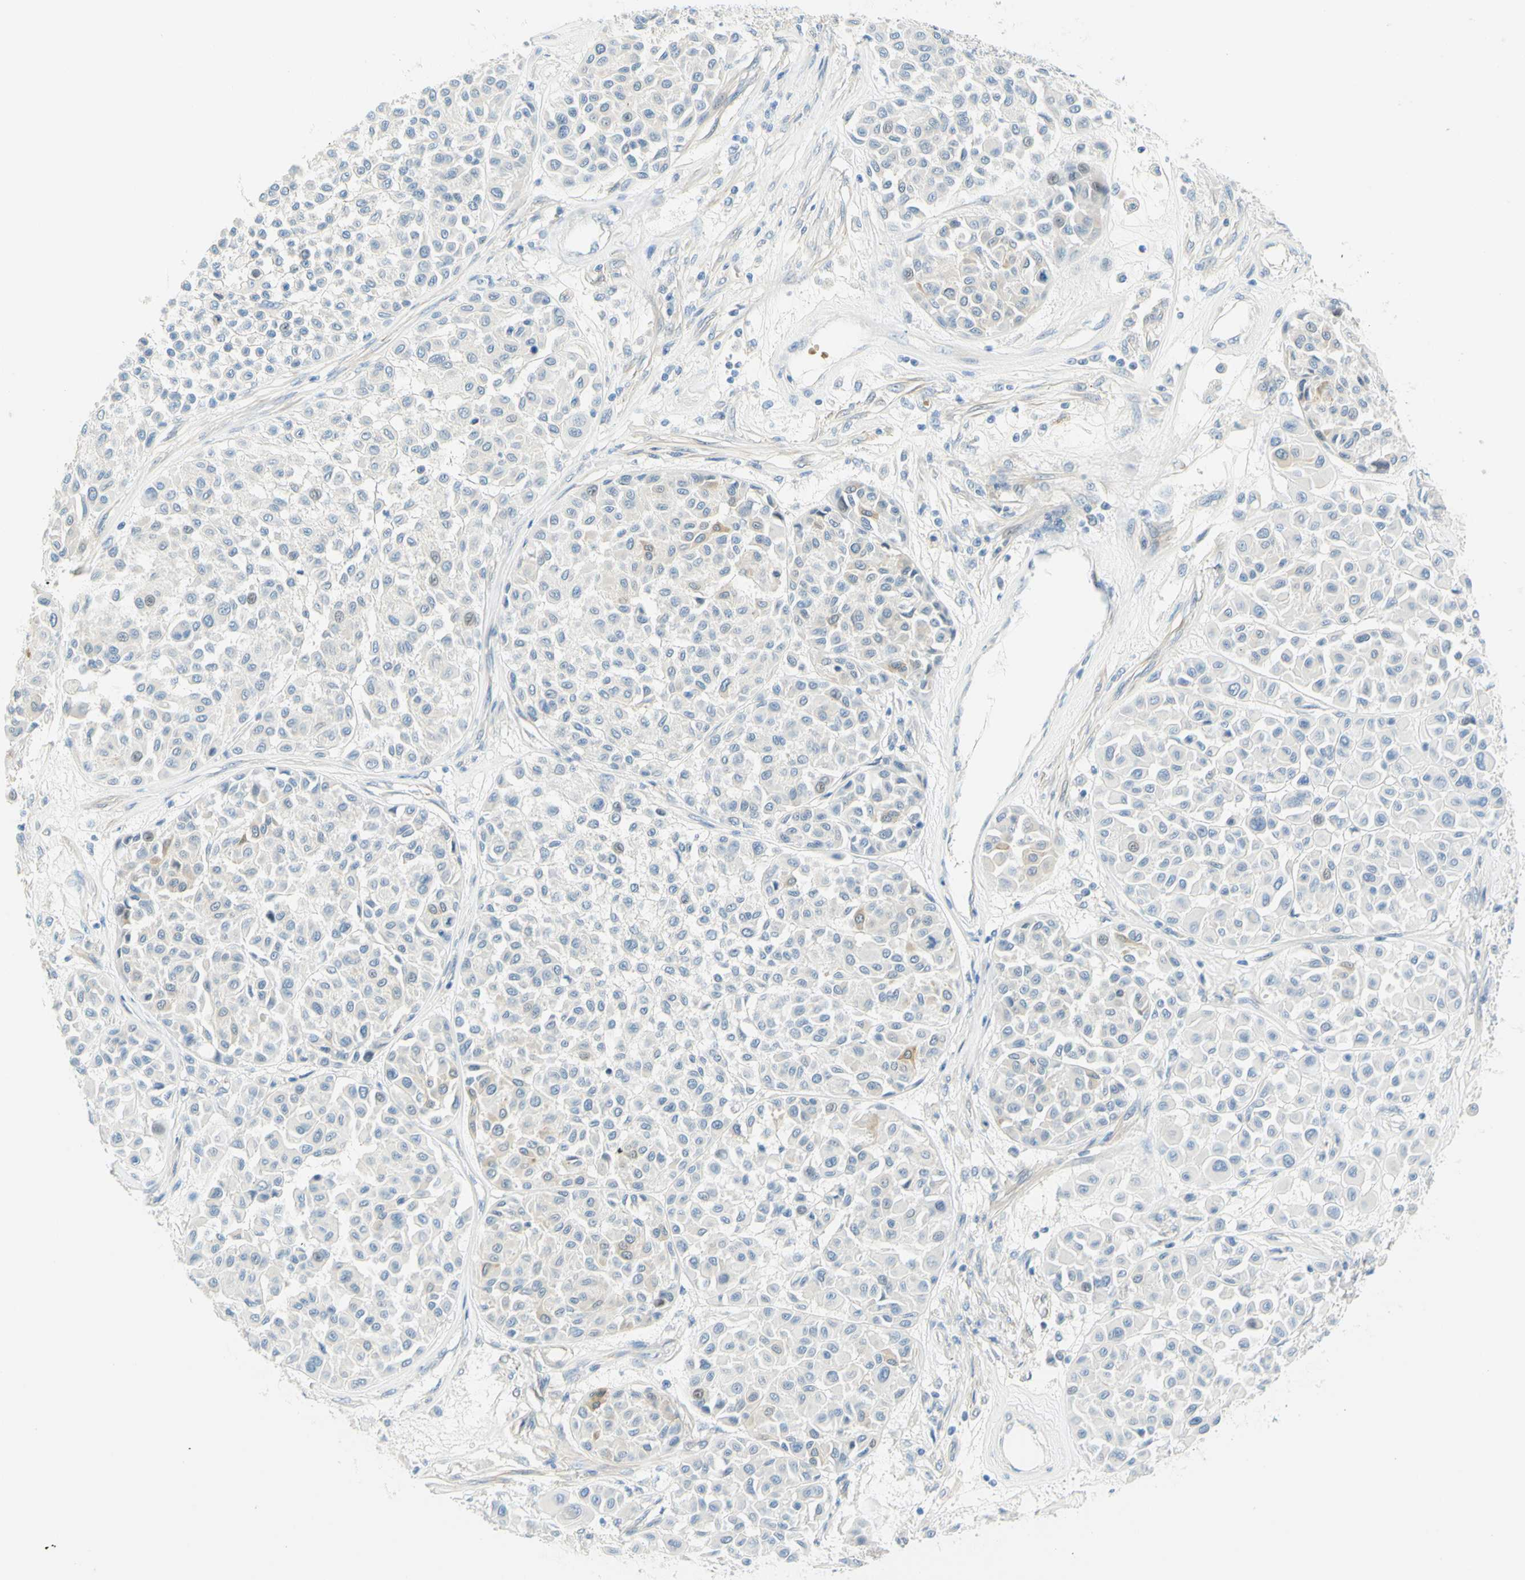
{"staining": {"intensity": "weak", "quantity": "<25%", "location": "cytoplasmic/membranous"}, "tissue": "melanoma", "cell_type": "Tumor cells", "image_type": "cancer", "snomed": [{"axis": "morphology", "description": "Malignant melanoma, Metastatic site"}, {"axis": "topography", "description": "Soft tissue"}], "caption": "Melanoma was stained to show a protein in brown. There is no significant staining in tumor cells.", "gene": "ENTREP2", "patient": {"sex": "male", "age": 41}}